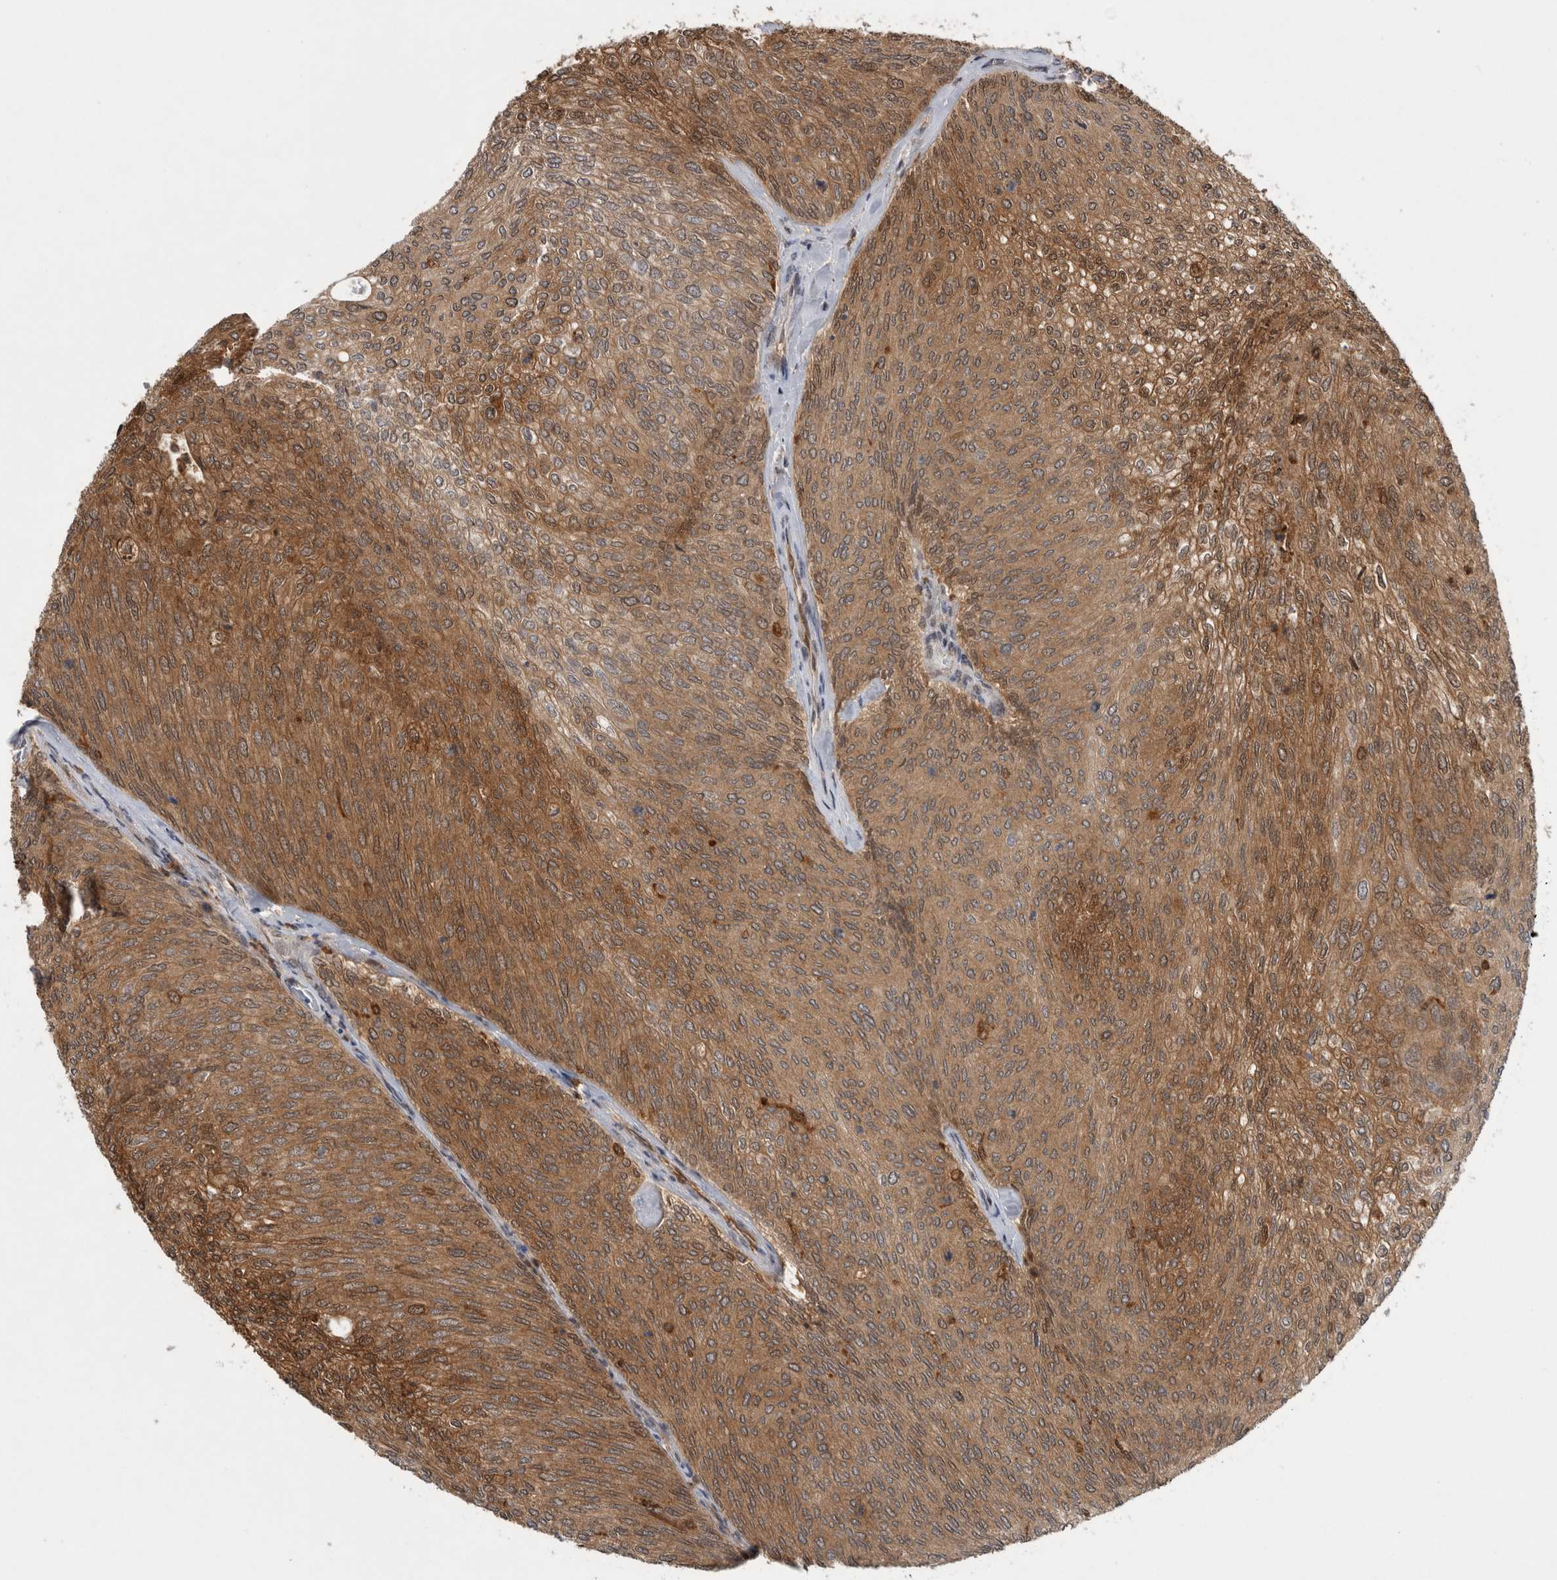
{"staining": {"intensity": "moderate", "quantity": ">75%", "location": "cytoplasmic/membranous,nuclear"}, "tissue": "urothelial cancer", "cell_type": "Tumor cells", "image_type": "cancer", "snomed": [{"axis": "morphology", "description": "Urothelial carcinoma, Low grade"}, {"axis": "topography", "description": "Urinary bladder"}], "caption": "Immunohistochemical staining of human urothelial carcinoma (low-grade) exhibits medium levels of moderate cytoplasmic/membranous and nuclear positivity in approximately >75% of tumor cells. The protein of interest is shown in brown color, while the nuclei are stained blue.", "gene": "ASTN2", "patient": {"sex": "female", "age": 79}}